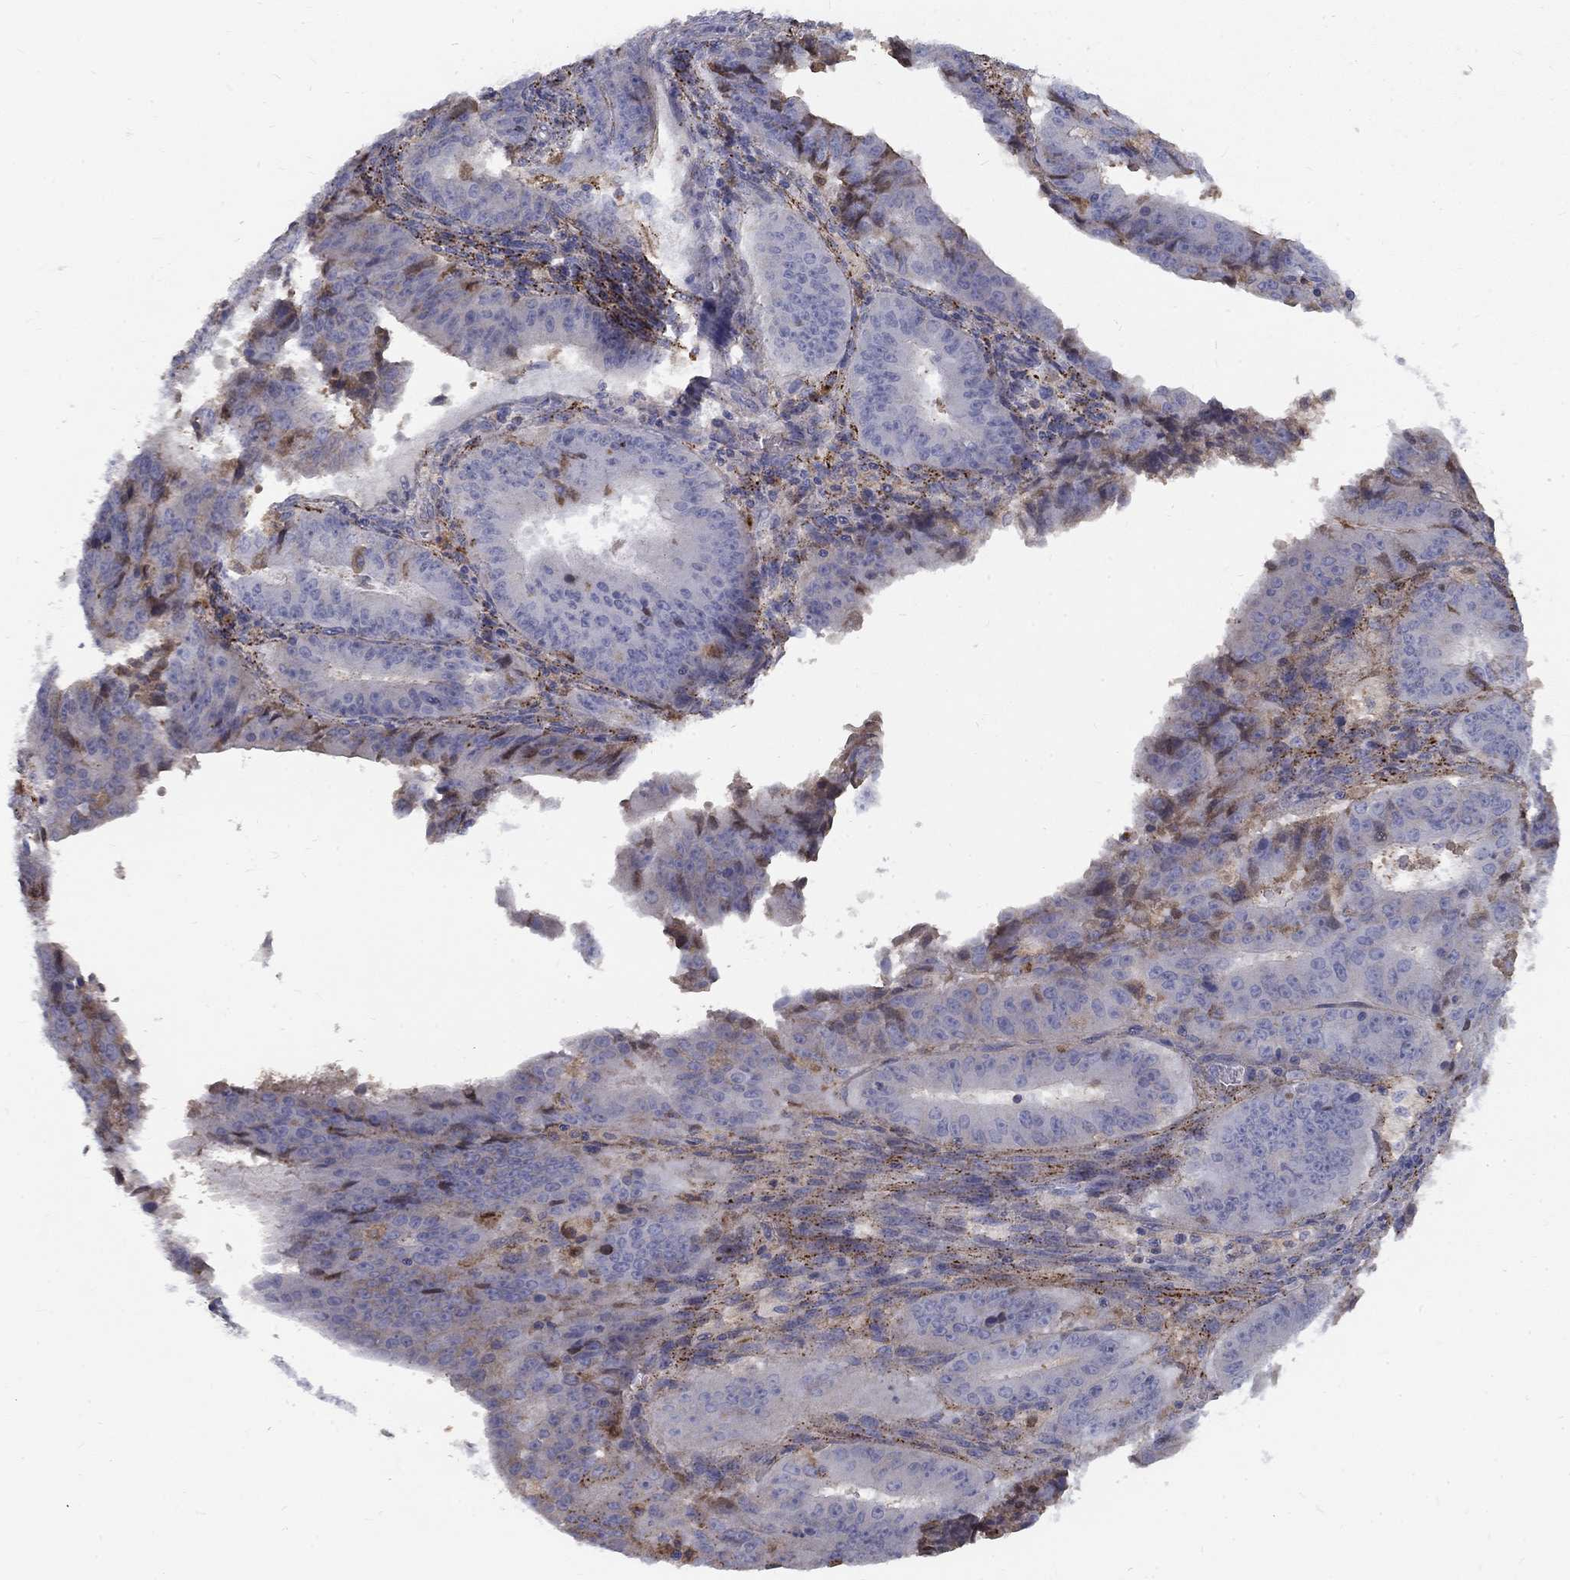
{"staining": {"intensity": "weak", "quantity": "<25%", "location": "cytoplasmic/membranous"}, "tissue": "ovarian cancer", "cell_type": "Tumor cells", "image_type": "cancer", "snomed": [{"axis": "morphology", "description": "Carcinoma, endometroid"}, {"axis": "topography", "description": "Ovary"}], "caption": "Immunohistochemistry histopathology image of ovarian cancer (endometroid carcinoma) stained for a protein (brown), which exhibits no expression in tumor cells.", "gene": "EPDR1", "patient": {"sex": "female", "age": 42}}